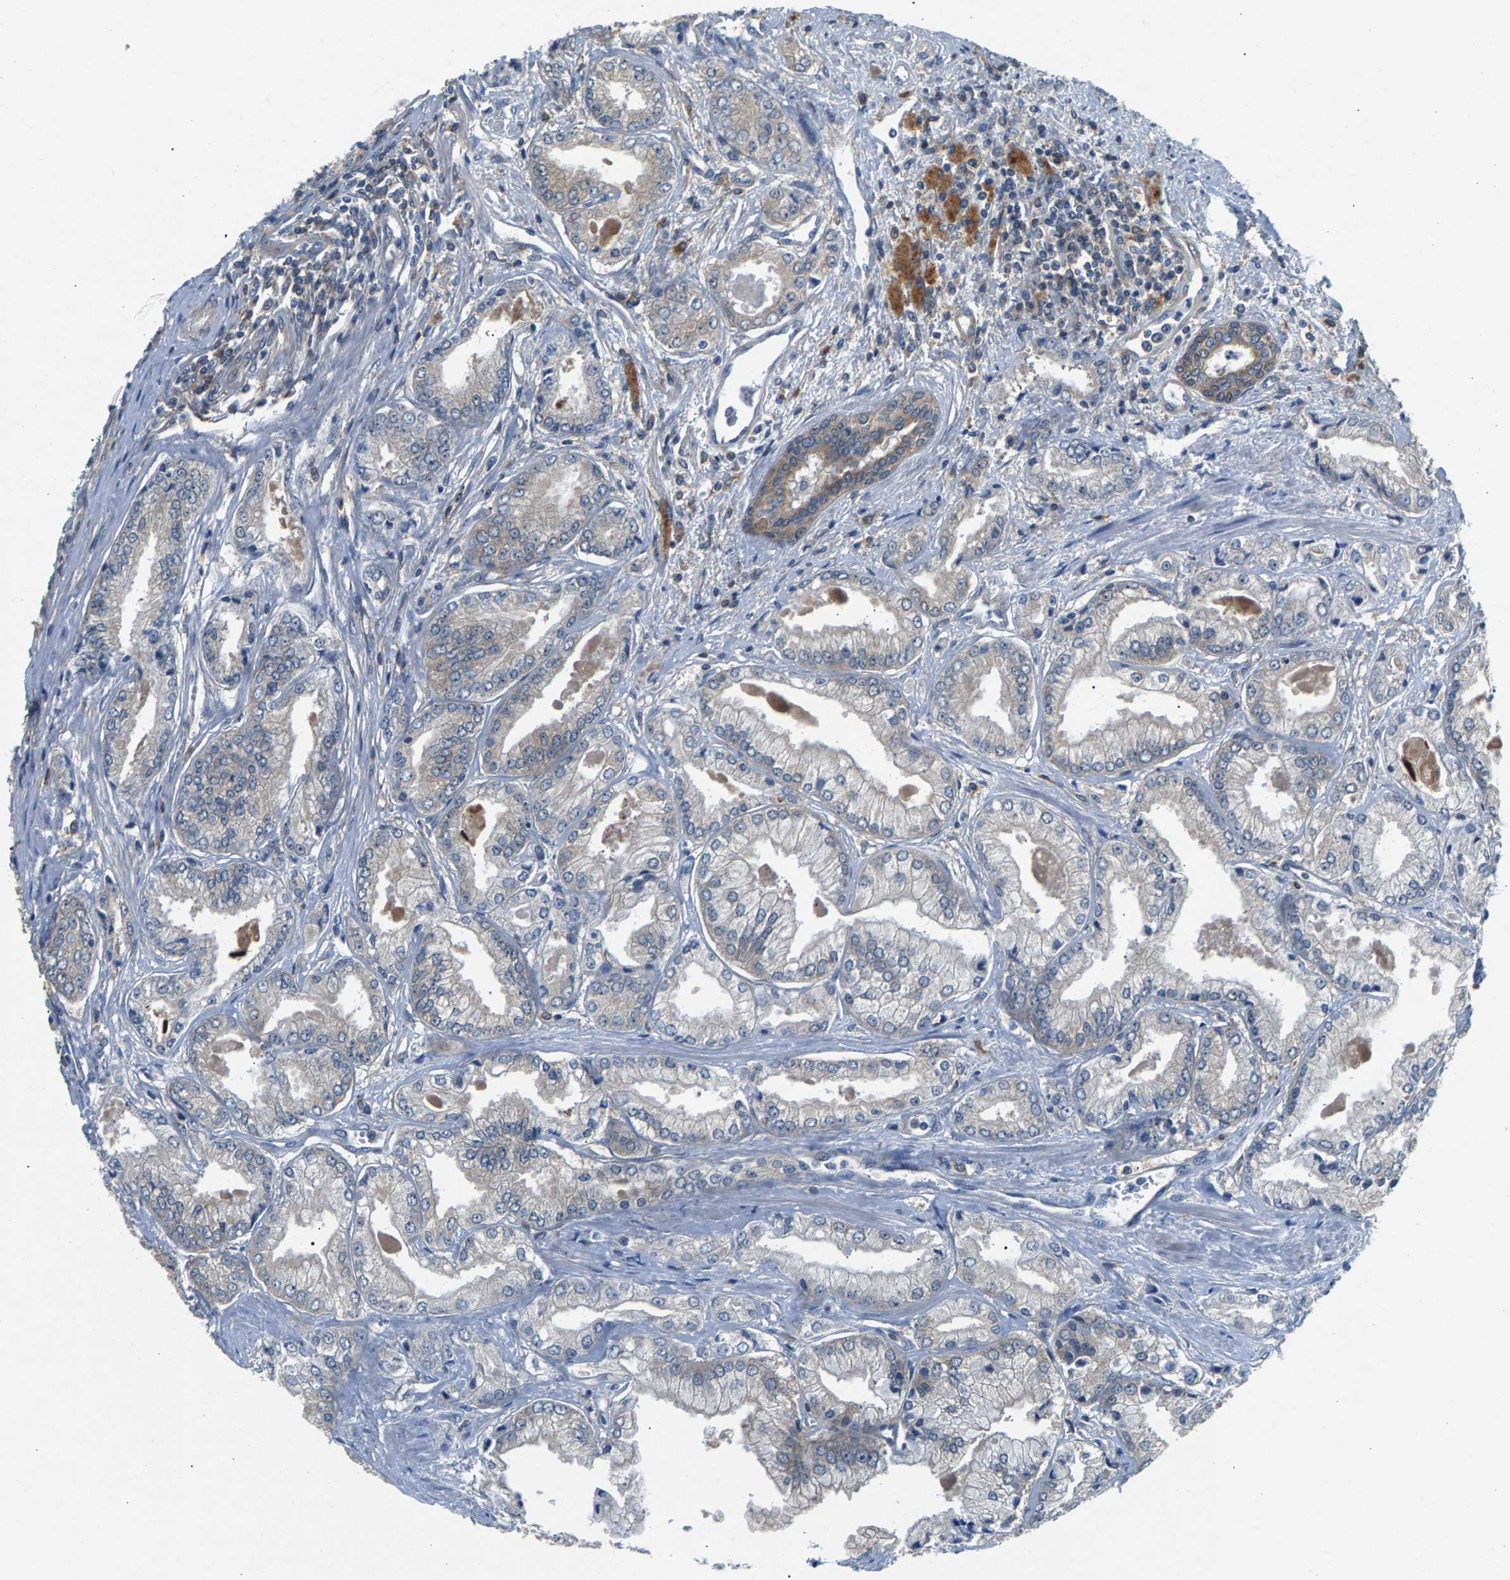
{"staining": {"intensity": "negative", "quantity": "none", "location": "none"}, "tissue": "prostate cancer", "cell_type": "Tumor cells", "image_type": "cancer", "snomed": [{"axis": "morphology", "description": "Adenocarcinoma, Low grade"}, {"axis": "topography", "description": "Prostate"}], "caption": "A high-resolution micrograph shows immunohistochemistry (IHC) staining of prostate cancer (adenocarcinoma (low-grade)), which shows no significant staining in tumor cells. The staining is performed using DAB (3,3'-diaminobenzidine) brown chromogen with nuclei counter-stained in using hematoxylin.", "gene": "NT5C", "patient": {"sex": "male", "age": 52}}